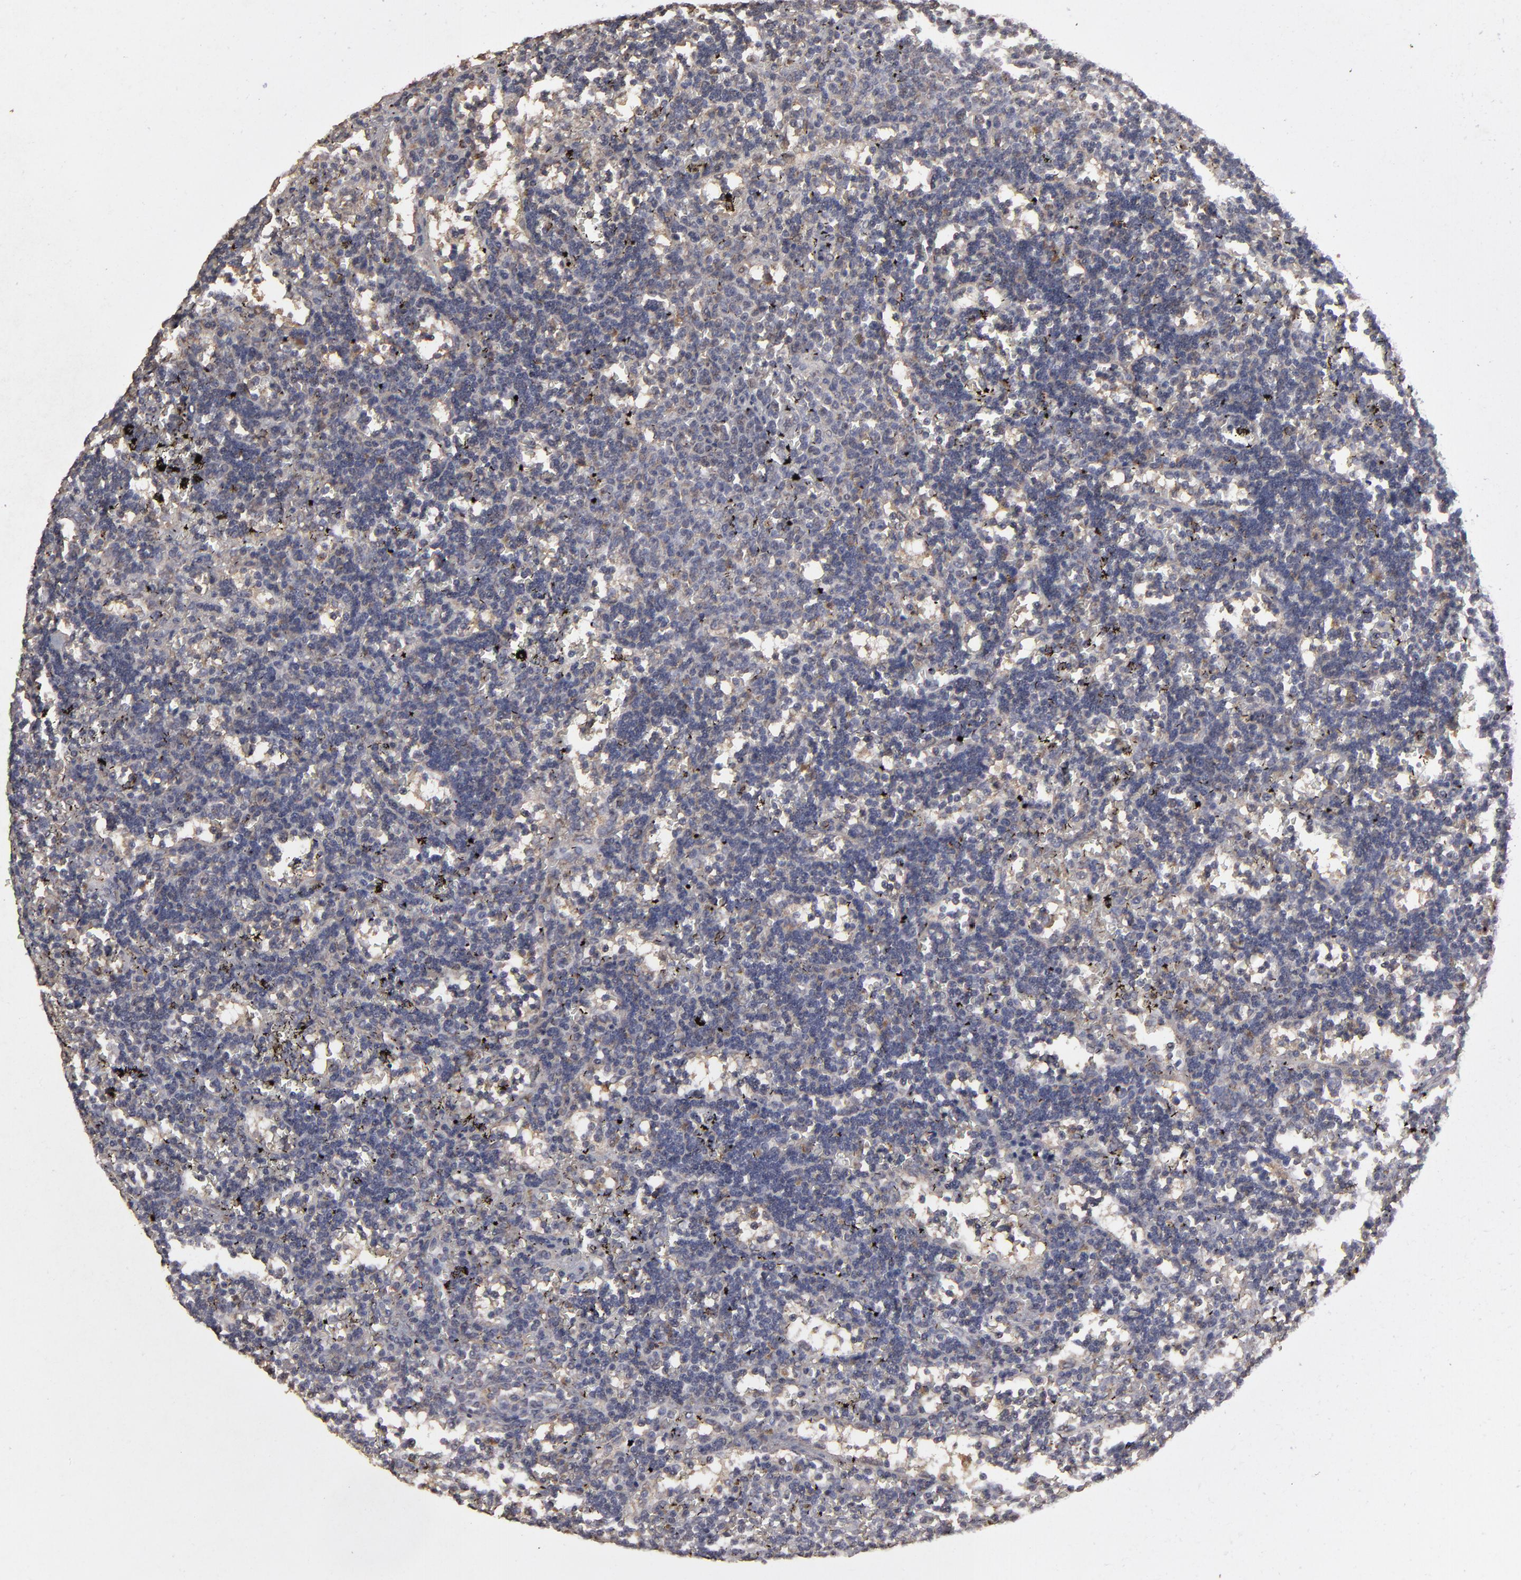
{"staining": {"intensity": "negative", "quantity": "none", "location": "none"}, "tissue": "lymphoma", "cell_type": "Tumor cells", "image_type": "cancer", "snomed": [{"axis": "morphology", "description": "Malignant lymphoma, non-Hodgkin's type, Low grade"}, {"axis": "topography", "description": "Spleen"}], "caption": "DAB (3,3'-diaminobenzidine) immunohistochemical staining of human lymphoma demonstrates no significant staining in tumor cells. Nuclei are stained in blue.", "gene": "MMP2", "patient": {"sex": "male", "age": 60}}